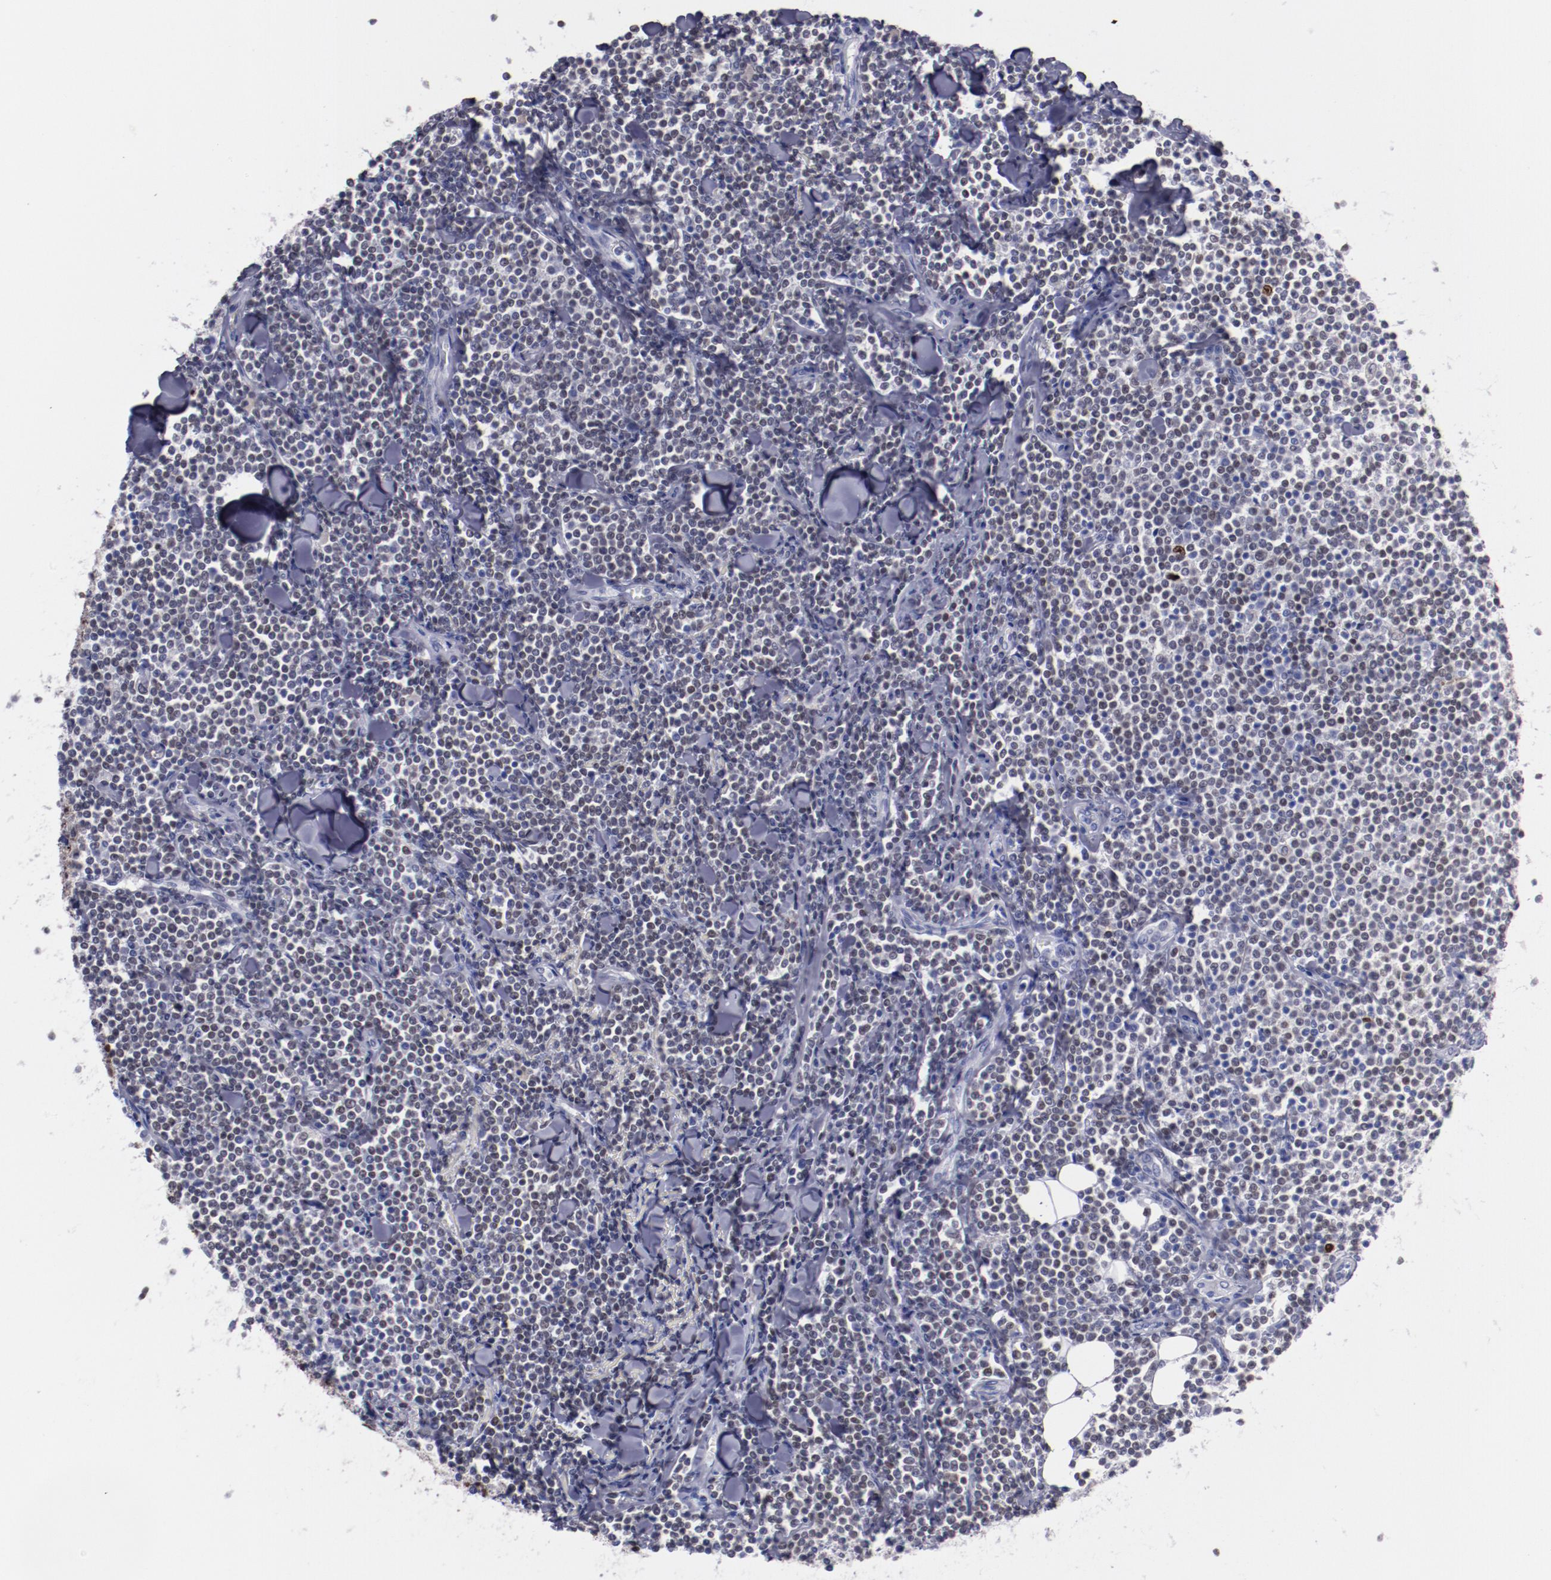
{"staining": {"intensity": "weak", "quantity": "25%-75%", "location": "nuclear"}, "tissue": "lymphoma", "cell_type": "Tumor cells", "image_type": "cancer", "snomed": [{"axis": "morphology", "description": "Malignant lymphoma, non-Hodgkin's type, Low grade"}, {"axis": "topography", "description": "Soft tissue"}], "caption": "A micrograph of human low-grade malignant lymphoma, non-Hodgkin's type stained for a protein displays weak nuclear brown staining in tumor cells.", "gene": "IRF8", "patient": {"sex": "male", "age": 92}}